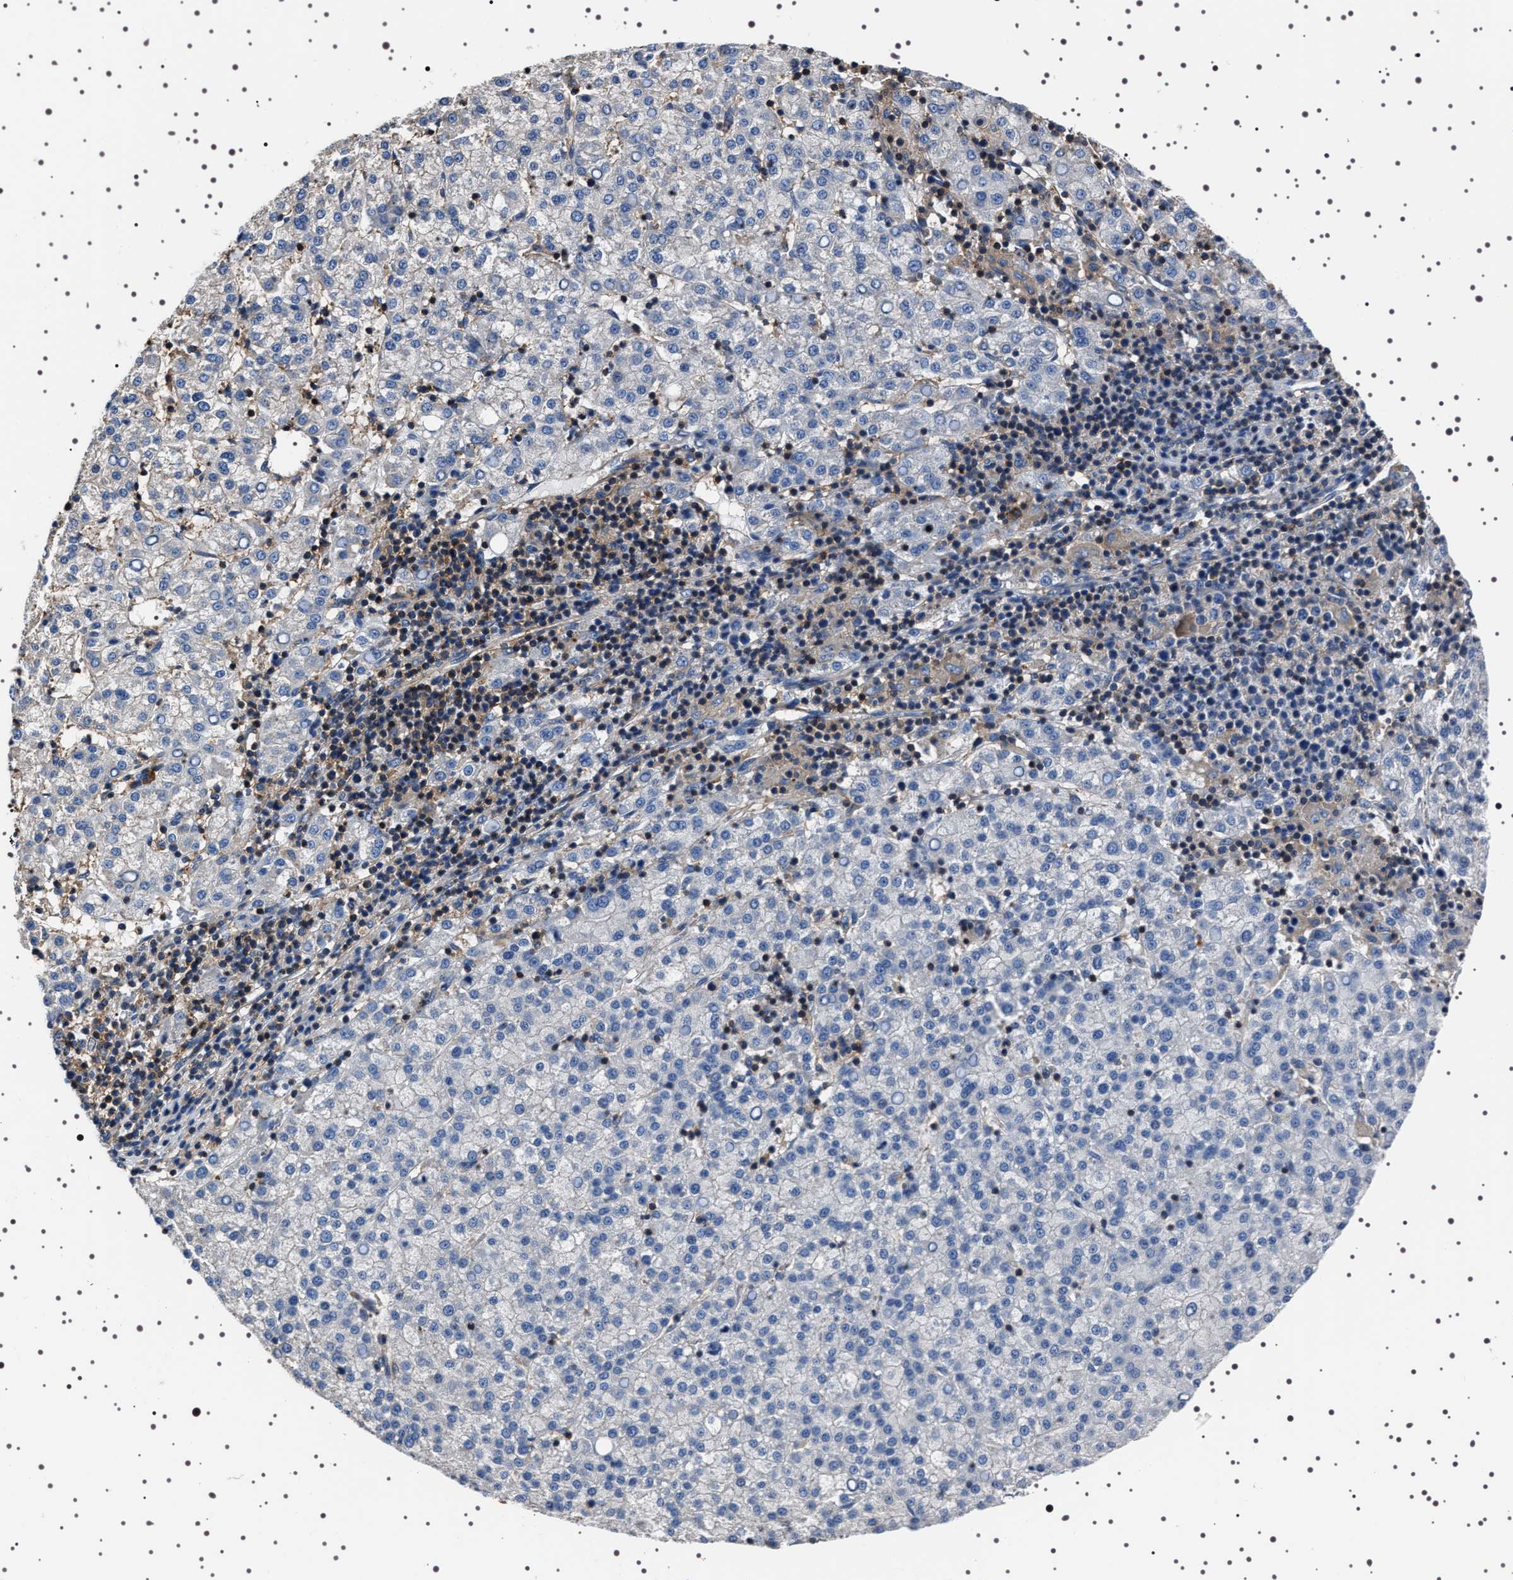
{"staining": {"intensity": "negative", "quantity": "none", "location": "none"}, "tissue": "liver cancer", "cell_type": "Tumor cells", "image_type": "cancer", "snomed": [{"axis": "morphology", "description": "Carcinoma, Hepatocellular, NOS"}, {"axis": "topography", "description": "Liver"}], "caption": "Human hepatocellular carcinoma (liver) stained for a protein using immunohistochemistry displays no positivity in tumor cells.", "gene": "WDR1", "patient": {"sex": "female", "age": 58}}